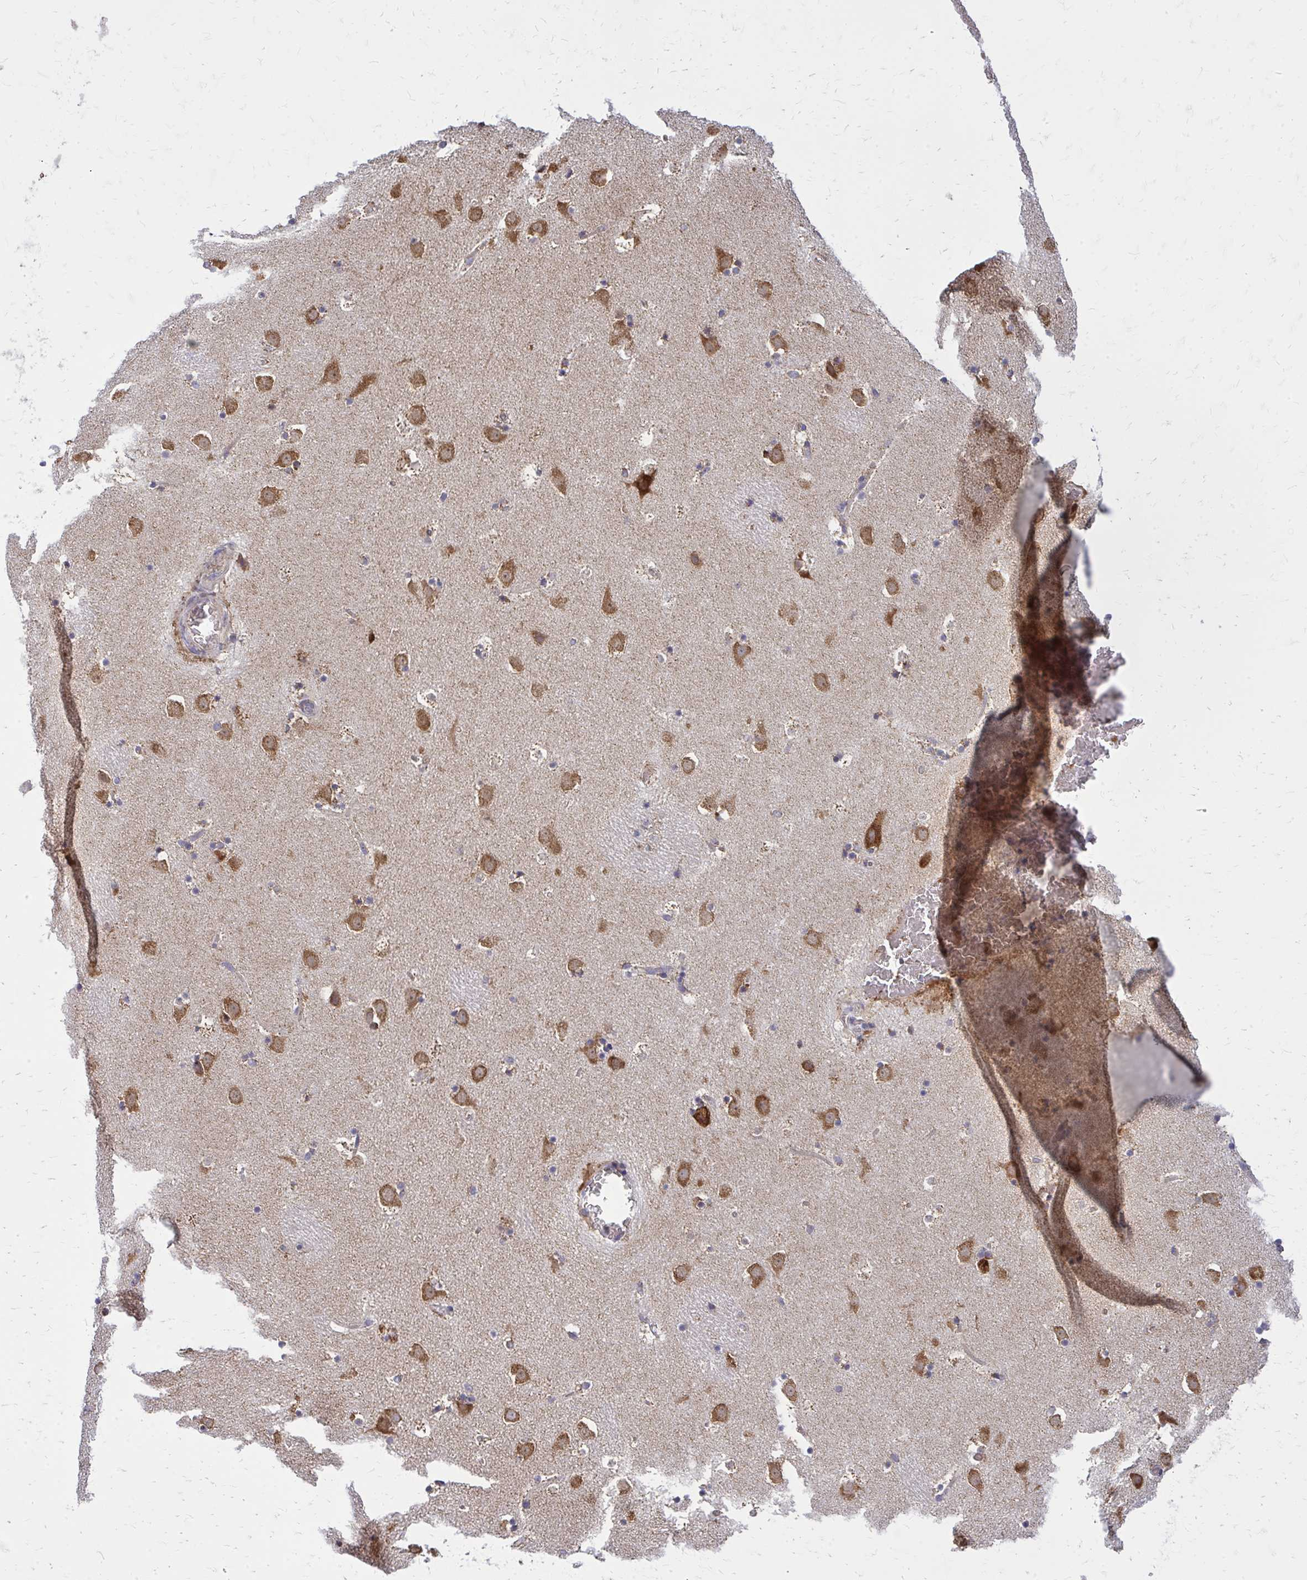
{"staining": {"intensity": "moderate", "quantity": "<25%", "location": "cytoplasmic/membranous"}, "tissue": "caudate", "cell_type": "Glial cells", "image_type": "normal", "snomed": [{"axis": "morphology", "description": "Normal tissue, NOS"}, {"axis": "topography", "description": "Lateral ventricle wall"}], "caption": "Immunohistochemical staining of normal human caudate reveals <25% levels of moderate cytoplasmic/membranous protein expression in about <25% of glial cells.", "gene": "PDK4", "patient": {"sex": "male", "age": 37}}